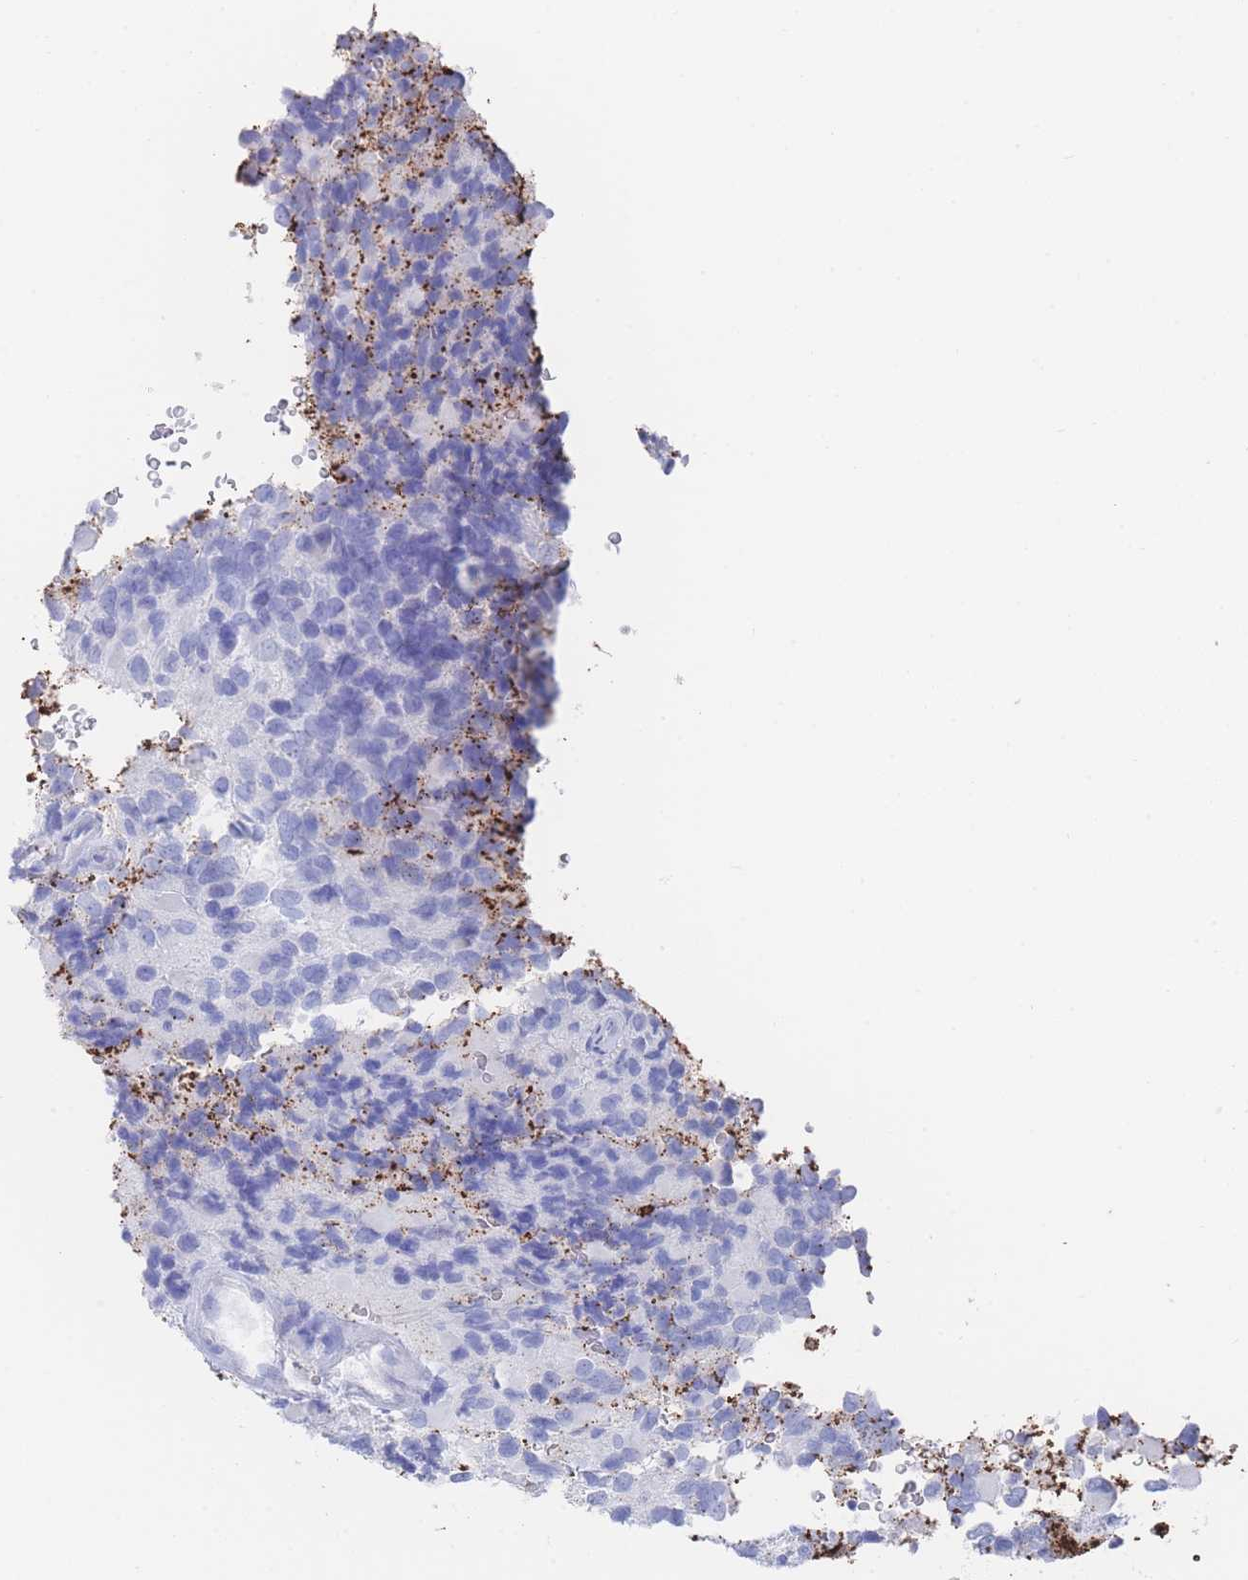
{"staining": {"intensity": "negative", "quantity": "none", "location": "none"}, "tissue": "glioma", "cell_type": "Tumor cells", "image_type": "cancer", "snomed": [{"axis": "morphology", "description": "Glioma, malignant, High grade"}, {"axis": "topography", "description": "Brain"}], "caption": "There is no significant expression in tumor cells of malignant high-grade glioma. Nuclei are stained in blue.", "gene": "LRRC37A", "patient": {"sex": "male", "age": 77}}